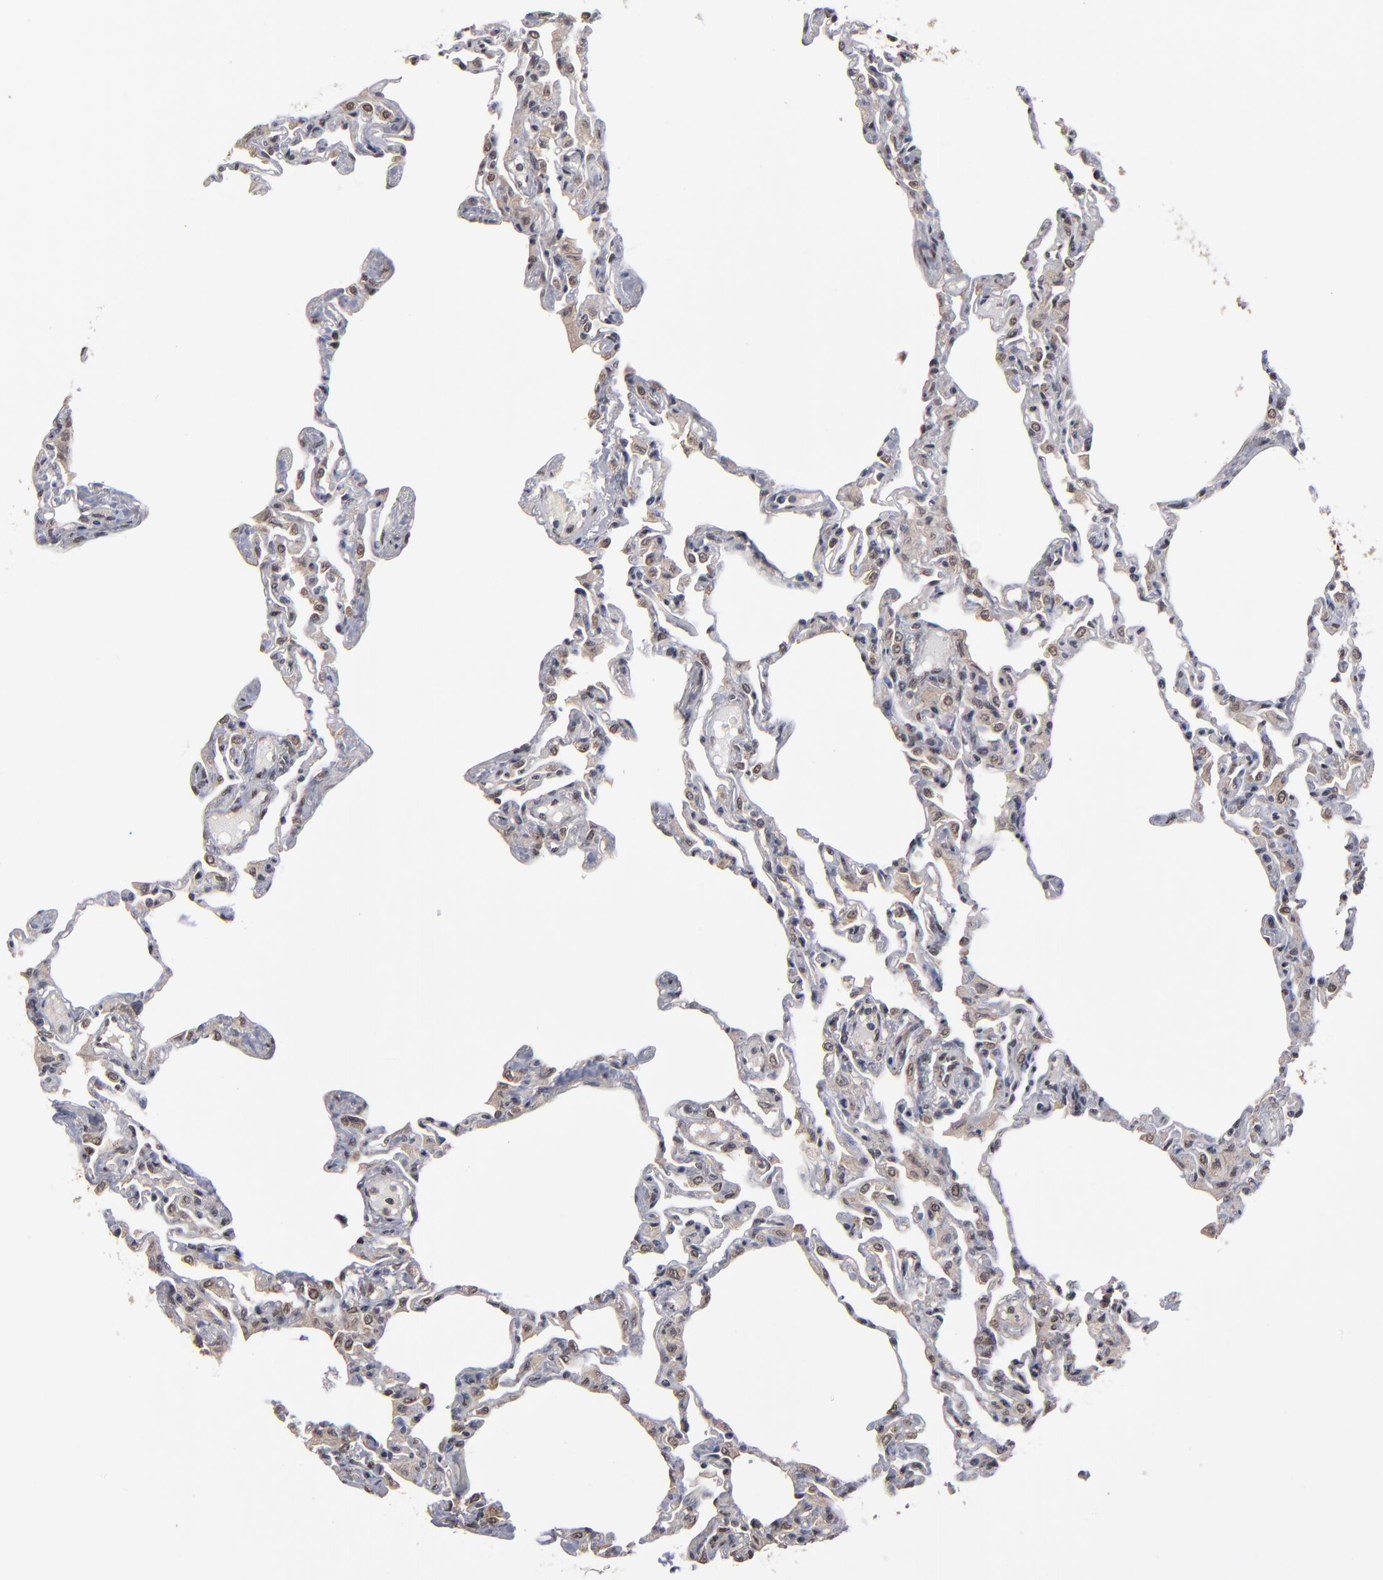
{"staining": {"intensity": "weak", "quantity": "25%-75%", "location": "nuclear"}, "tissue": "lung", "cell_type": "Alveolar cells", "image_type": "normal", "snomed": [{"axis": "morphology", "description": "Normal tissue, NOS"}, {"axis": "topography", "description": "Lung"}], "caption": "Immunohistochemistry (DAB) staining of benign lung exhibits weak nuclear protein expression in about 25%-75% of alveolar cells.", "gene": "HUWE1", "patient": {"sex": "female", "age": 49}}